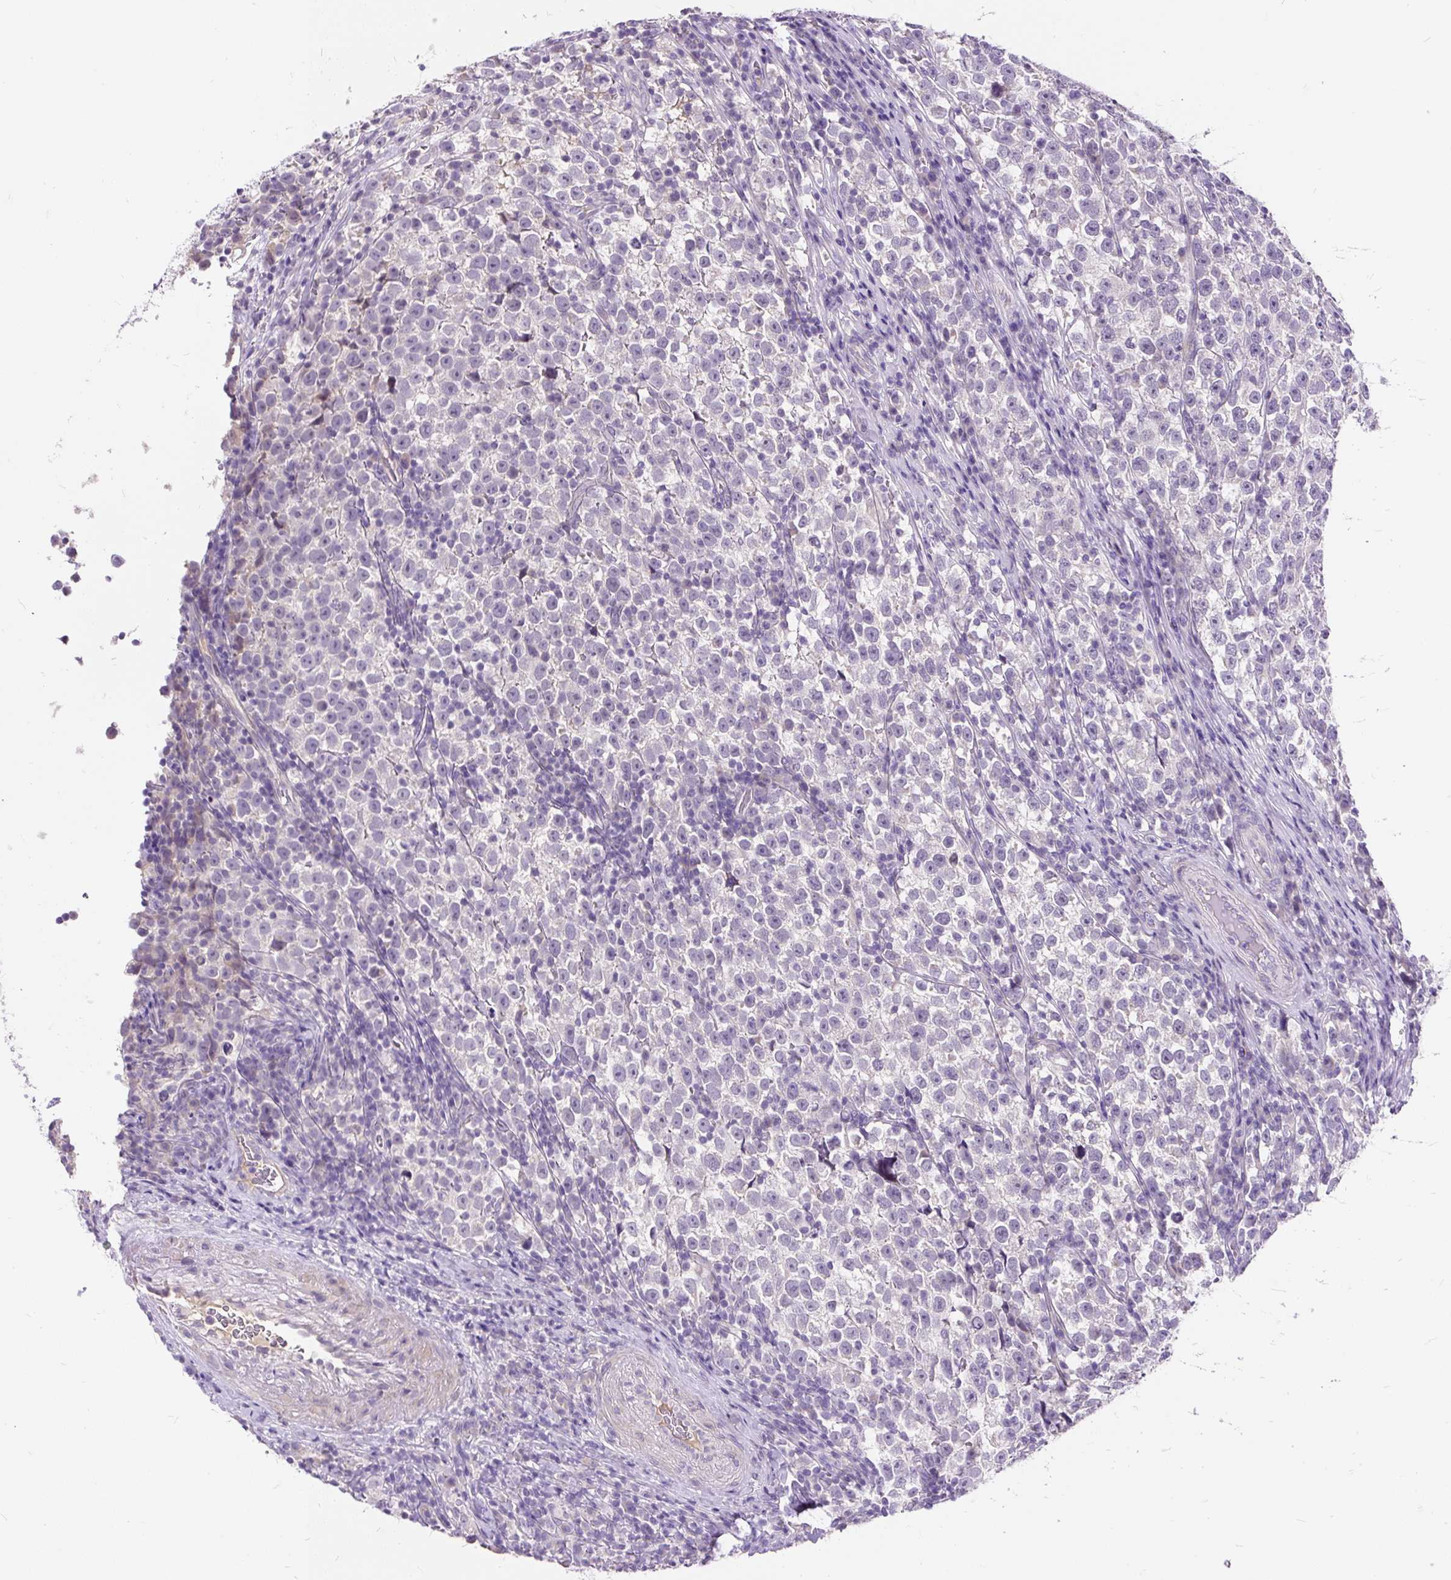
{"staining": {"intensity": "negative", "quantity": "none", "location": "none"}, "tissue": "testis cancer", "cell_type": "Tumor cells", "image_type": "cancer", "snomed": [{"axis": "morphology", "description": "Normal tissue, NOS"}, {"axis": "morphology", "description": "Seminoma, NOS"}, {"axis": "topography", "description": "Testis"}], "caption": "Testis cancer stained for a protein using IHC displays no expression tumor cells.", "gene": "KRTAP20-3", "patient": {"sex": "male", "age": 43}}